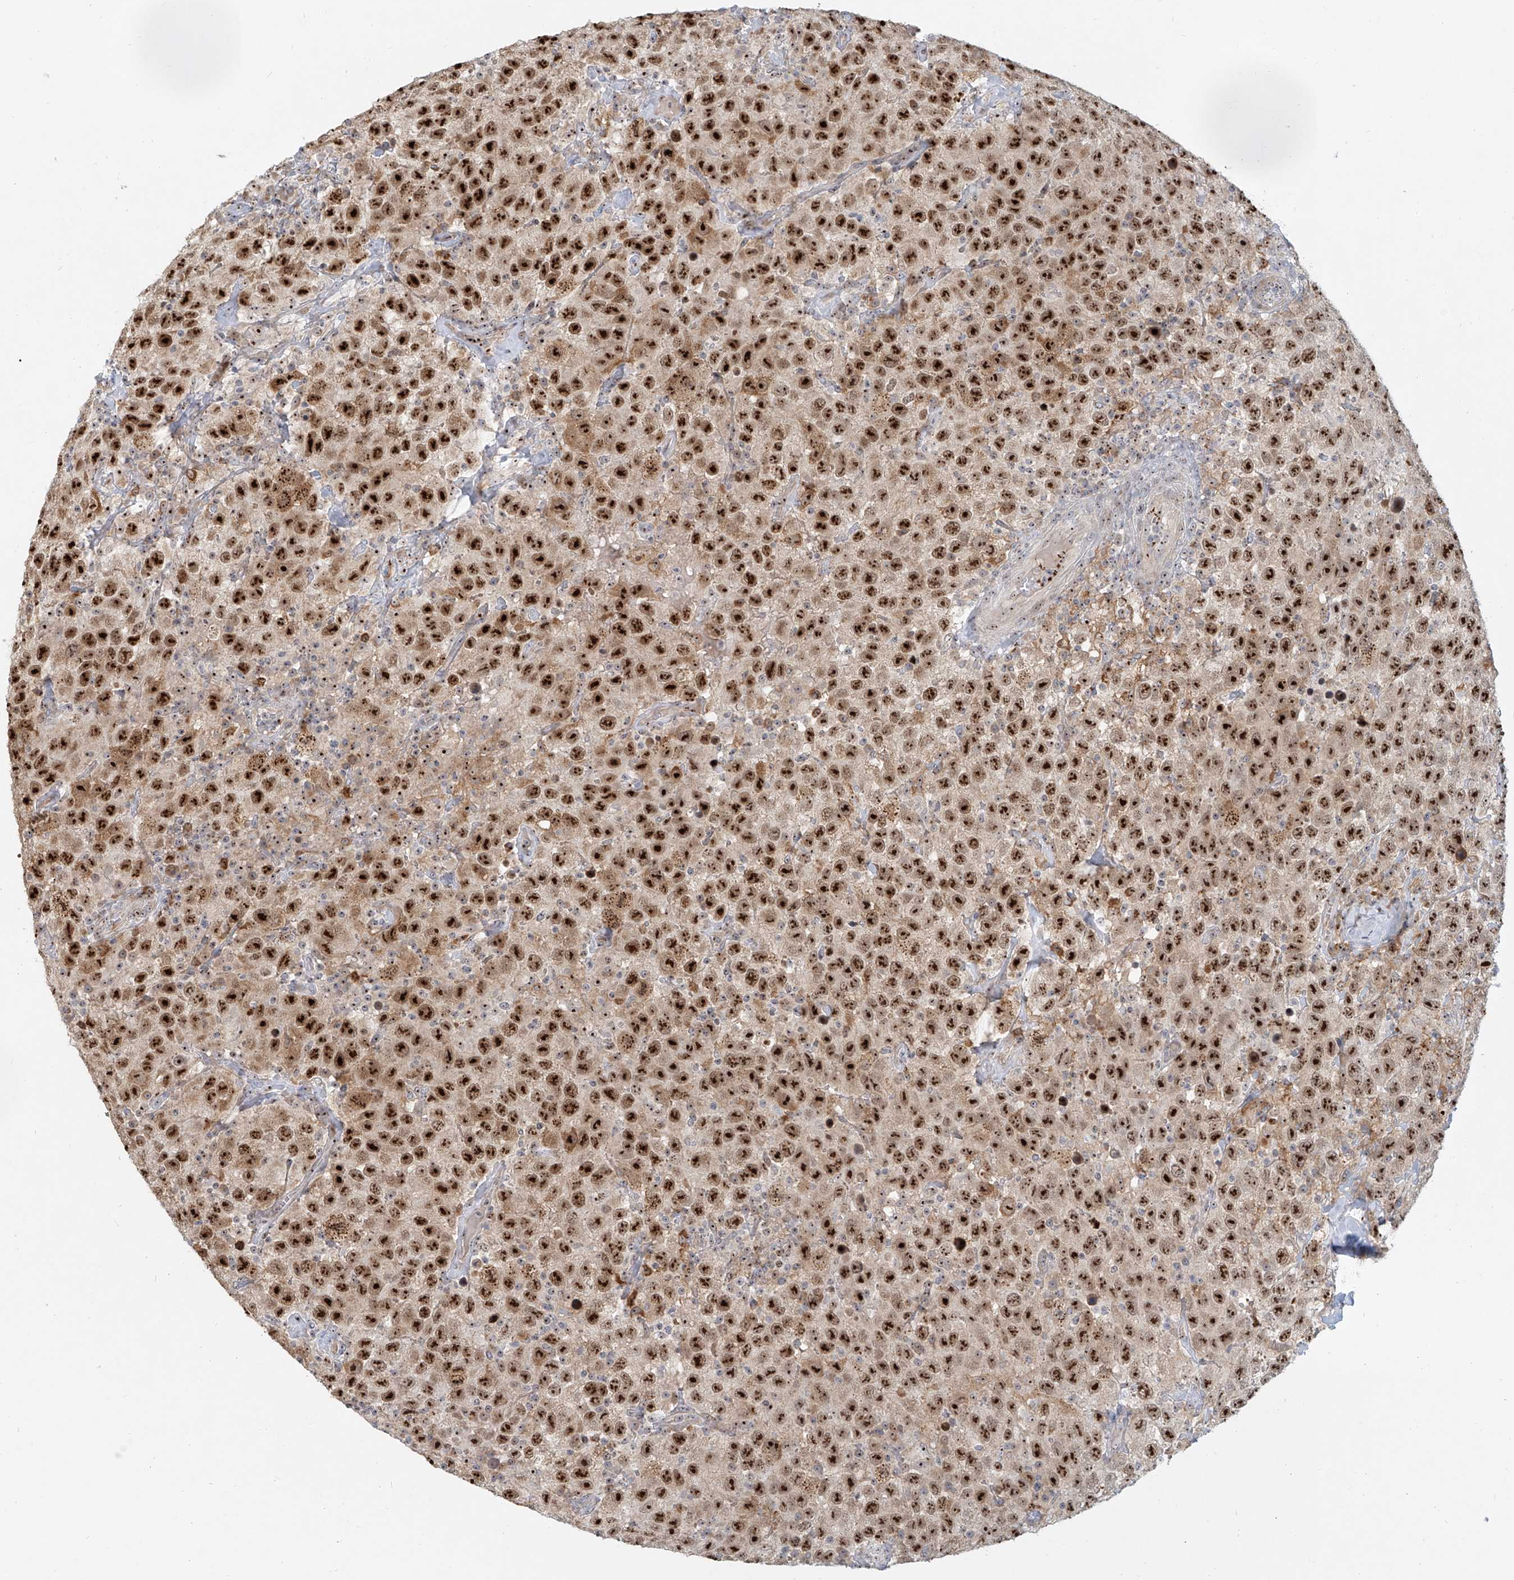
{"staining": {"intensity": "strong", "quantity": ">75%", "location": "nuclear"}, "tissue": "testis cancer", "cell_type": "Tumor cells", "image_type": "cancer", "snomed": [{"axis": "morphology", "description": "Seminoma, NOS"}, {"axis": "topography", "description": "Testis"}], "caption": "There is high levels of strong nuclear expression in tumor cells of testis cancer (seminoma), as demonstrated by immunohistochemical staining (brown color).", "gene": "BYSL", "patient": {"sex": "male", "age": 41}}